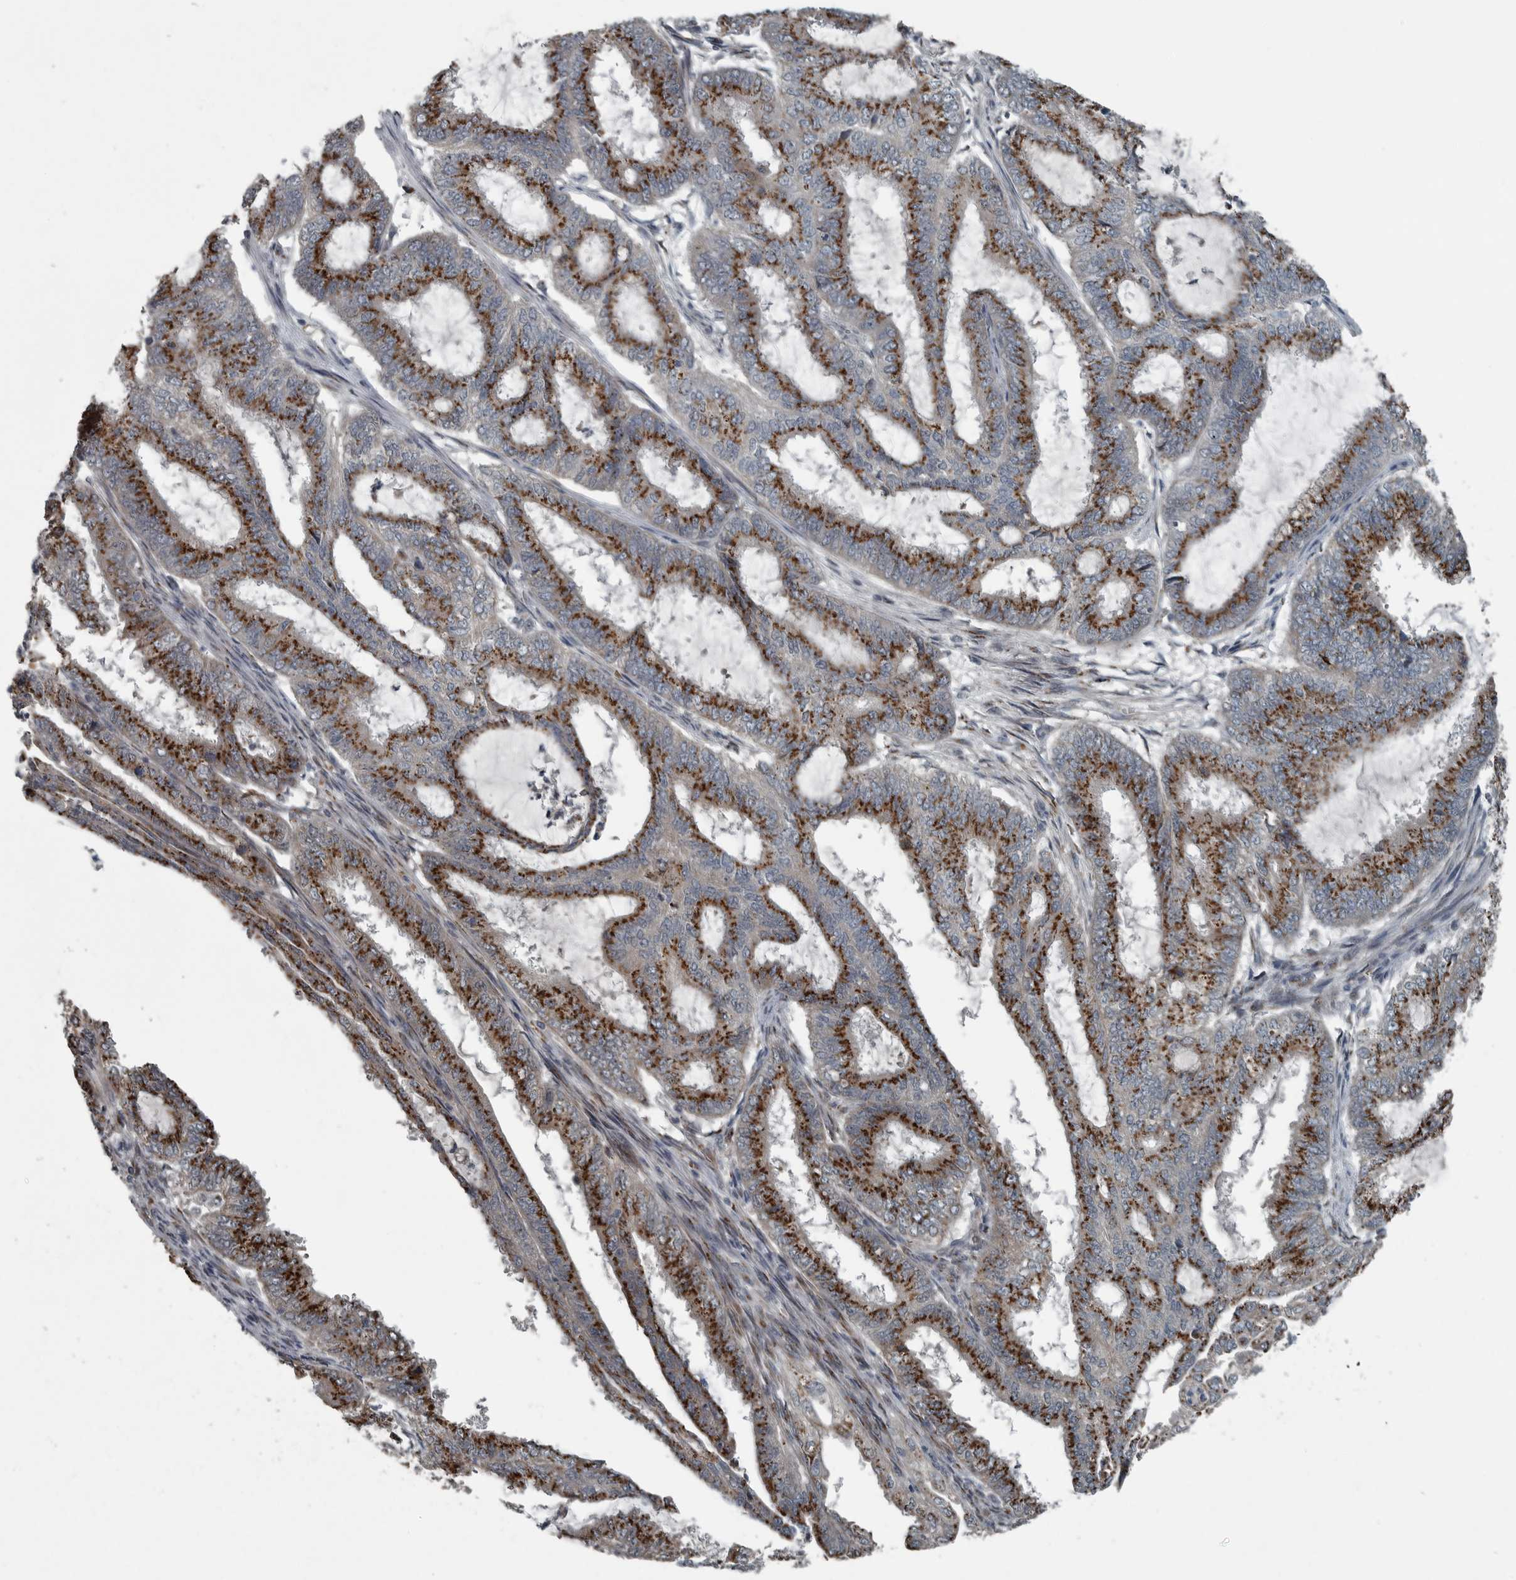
{"staining": {"intensity": "strong", "quantity": ">75%", "location": "cytoplasmic/membranous"}, "tissue": "endometrial cancer", "cell_type": "Tumor cells", "image_type": "cancer", "snomed": [{"axis": "morphology", "description": "Adenocarcinoma, NOS"}, {"axis": "topography", "description": "Endometrium"}], "caption": "Protein analysis of endometrial cancer tissue shows strong cytoplasmic/membranous staining in about >75% of tumor cells. (IHC, brightfield microscopy, high magnification).", "gene": "ZNF345", "patient": {"sex": "female", "age": 51}}